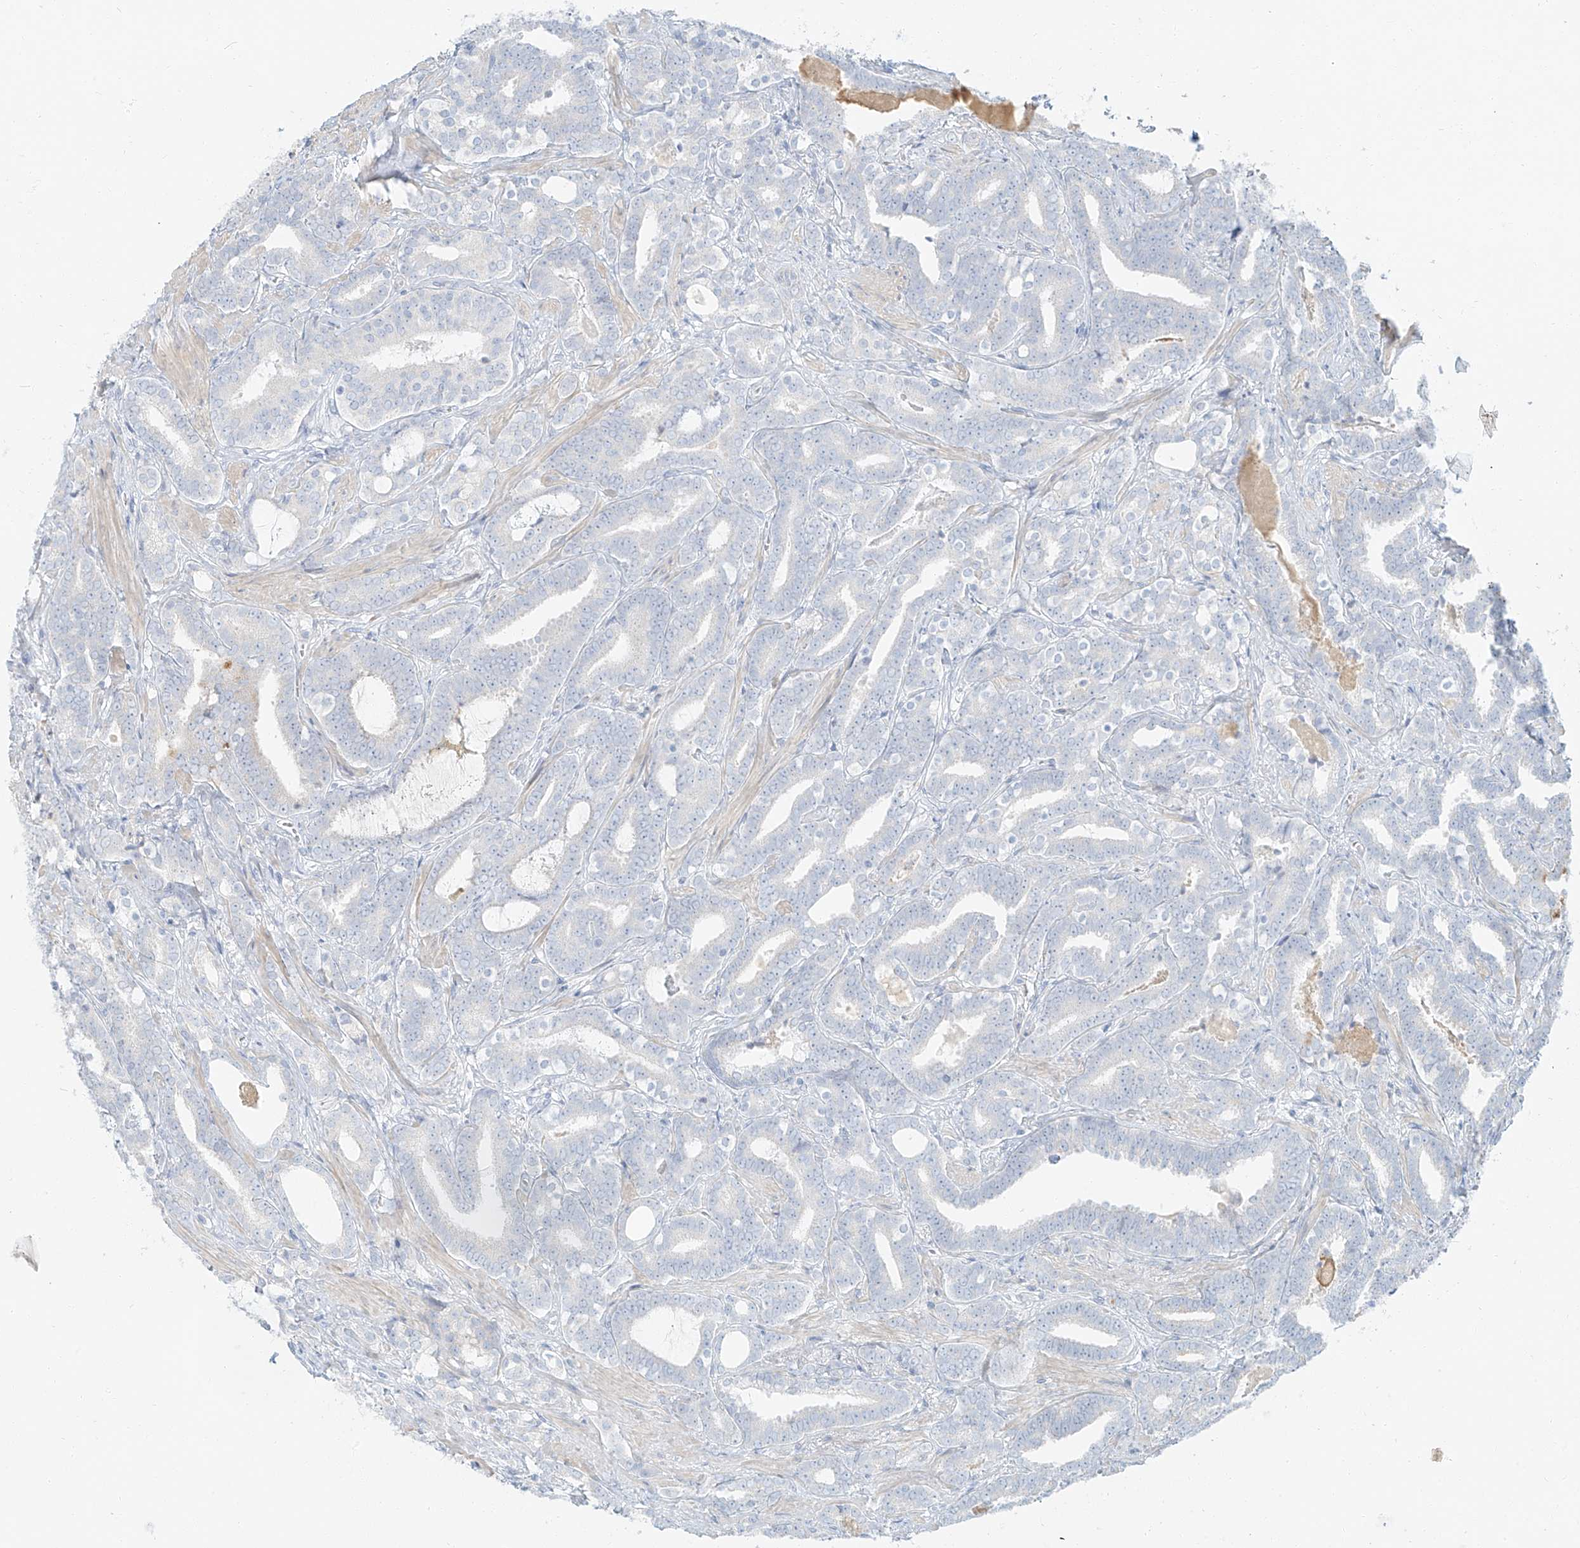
{"staining": {"intensity": "negative", "quantity": "none", "location": "none"}, "tissue": "prostate cancer", "cell_type": "Tumor cells", "image_type": "cancer", "snomed": [{"axis": "morphology", "description": "Adenocarcinoma, High grade"}, {"axis": "topography", "description": "Prostate and seminal vesicle, NOS"}], "caption": "A high-resolution image shows immunohistochemistry (IHC) staining of prostate cancer (high-grade adenocarcinoma), which displays no significant expression in tumor cells. (DAB immunohistochemistry, high magnification).", "gene": "PGC", "patient": {"sex": "male", "age": 67}}